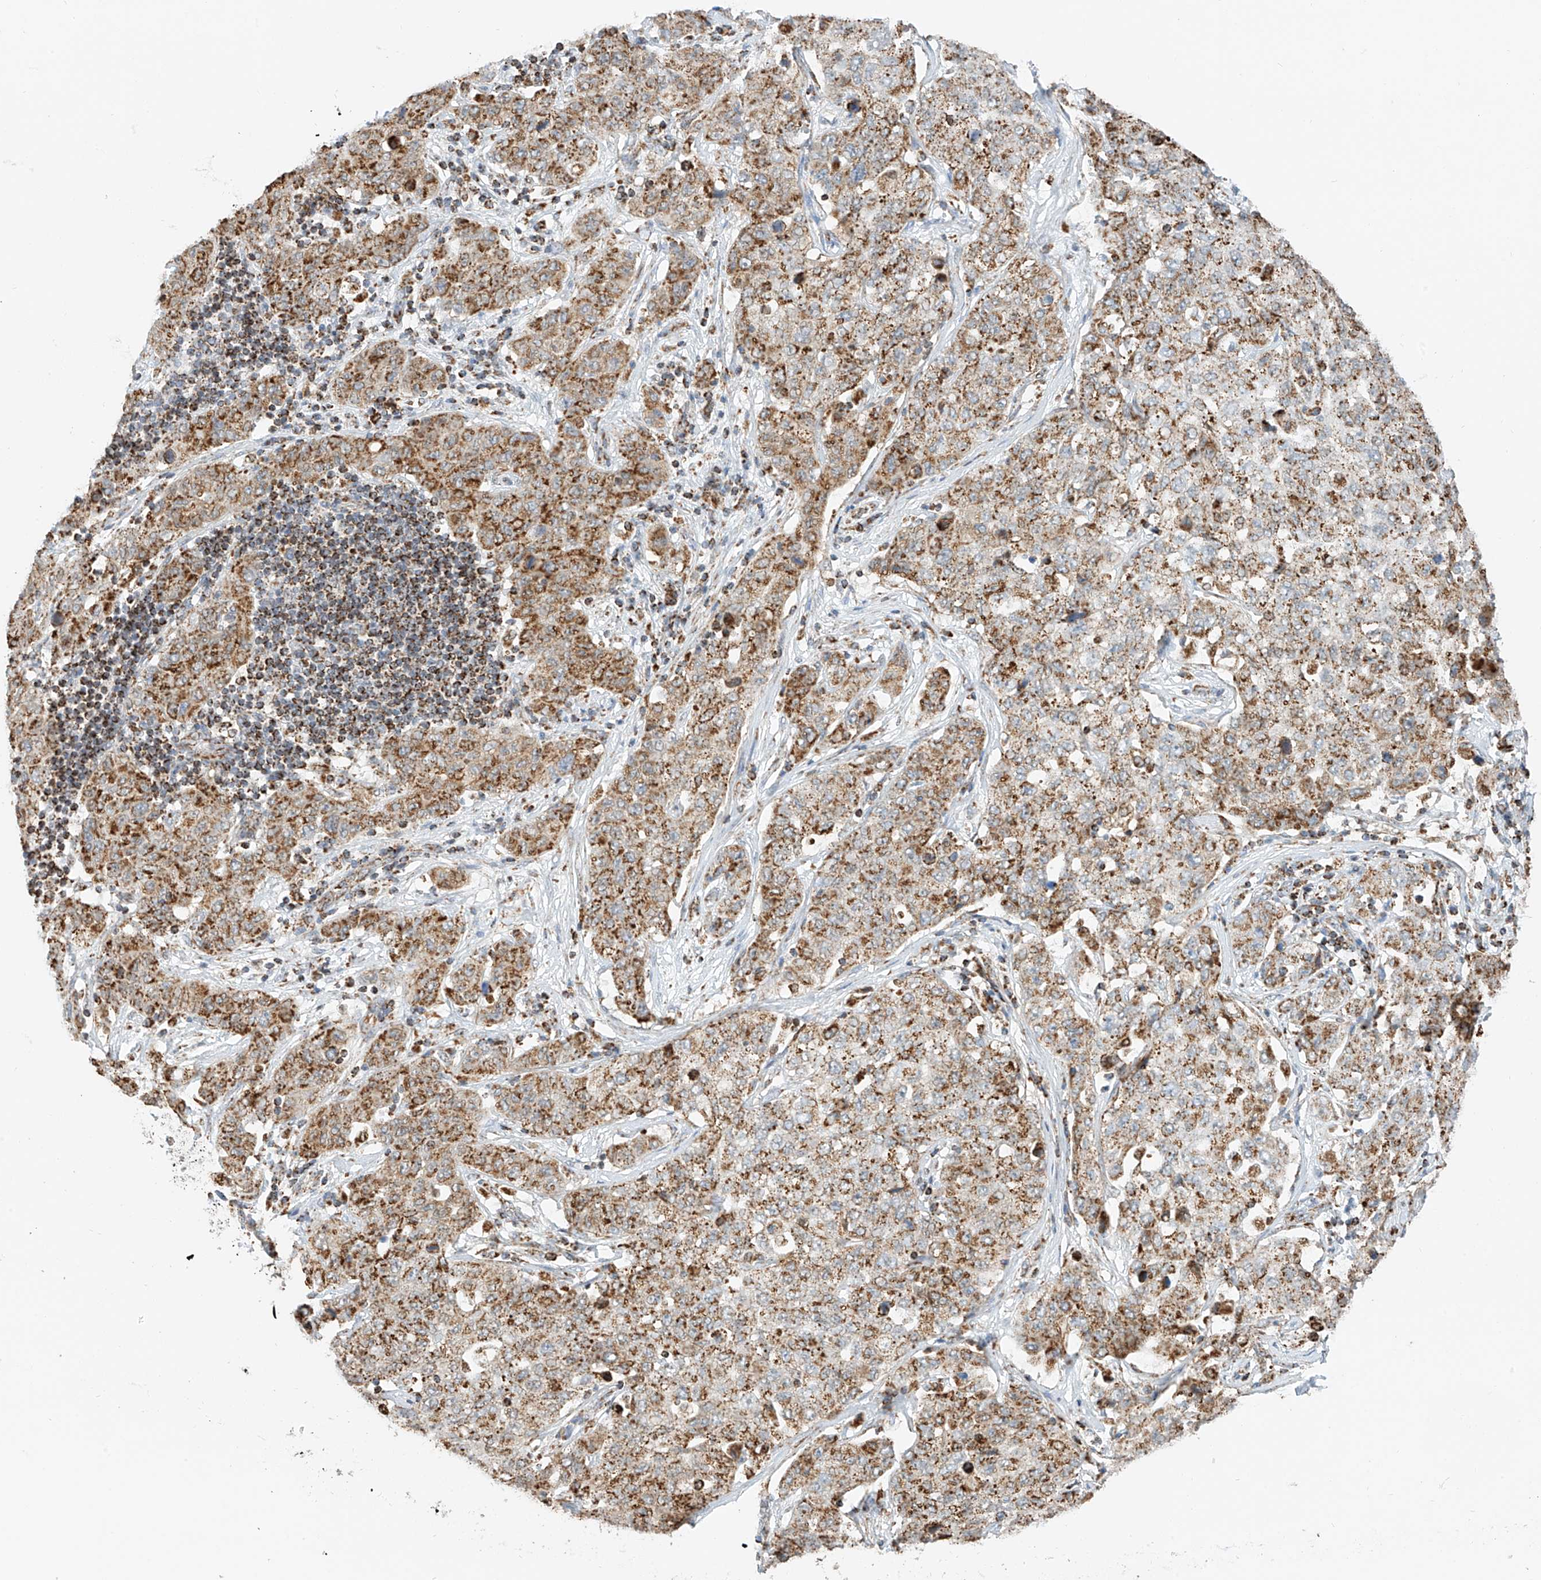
{"staining": {"intensity": "moderate", "quantity": ">75%", "location": "cytoplasmic/membranous"}, "tissue": "stomach cancer", "cell_type": "Tumor cells", "image_type": "cancer", "snomed": [{"axis": "morphology", "description": "Normal tissue, NOS"}, {"axis": "morphology", "description": "Adenocarcinoma, NOS"}, {"axis": "topography", "description": "Lymph node"}, {"axis": "topography", "description": "Stomach"}], "caption": "Protein analysis of stomach cancer tissue reveals moderate cytoplasmic/membranous positivity in about >75% of tumor cells.", "gene": "PPA2", "patient": {"sex": "male", "age": 48}}